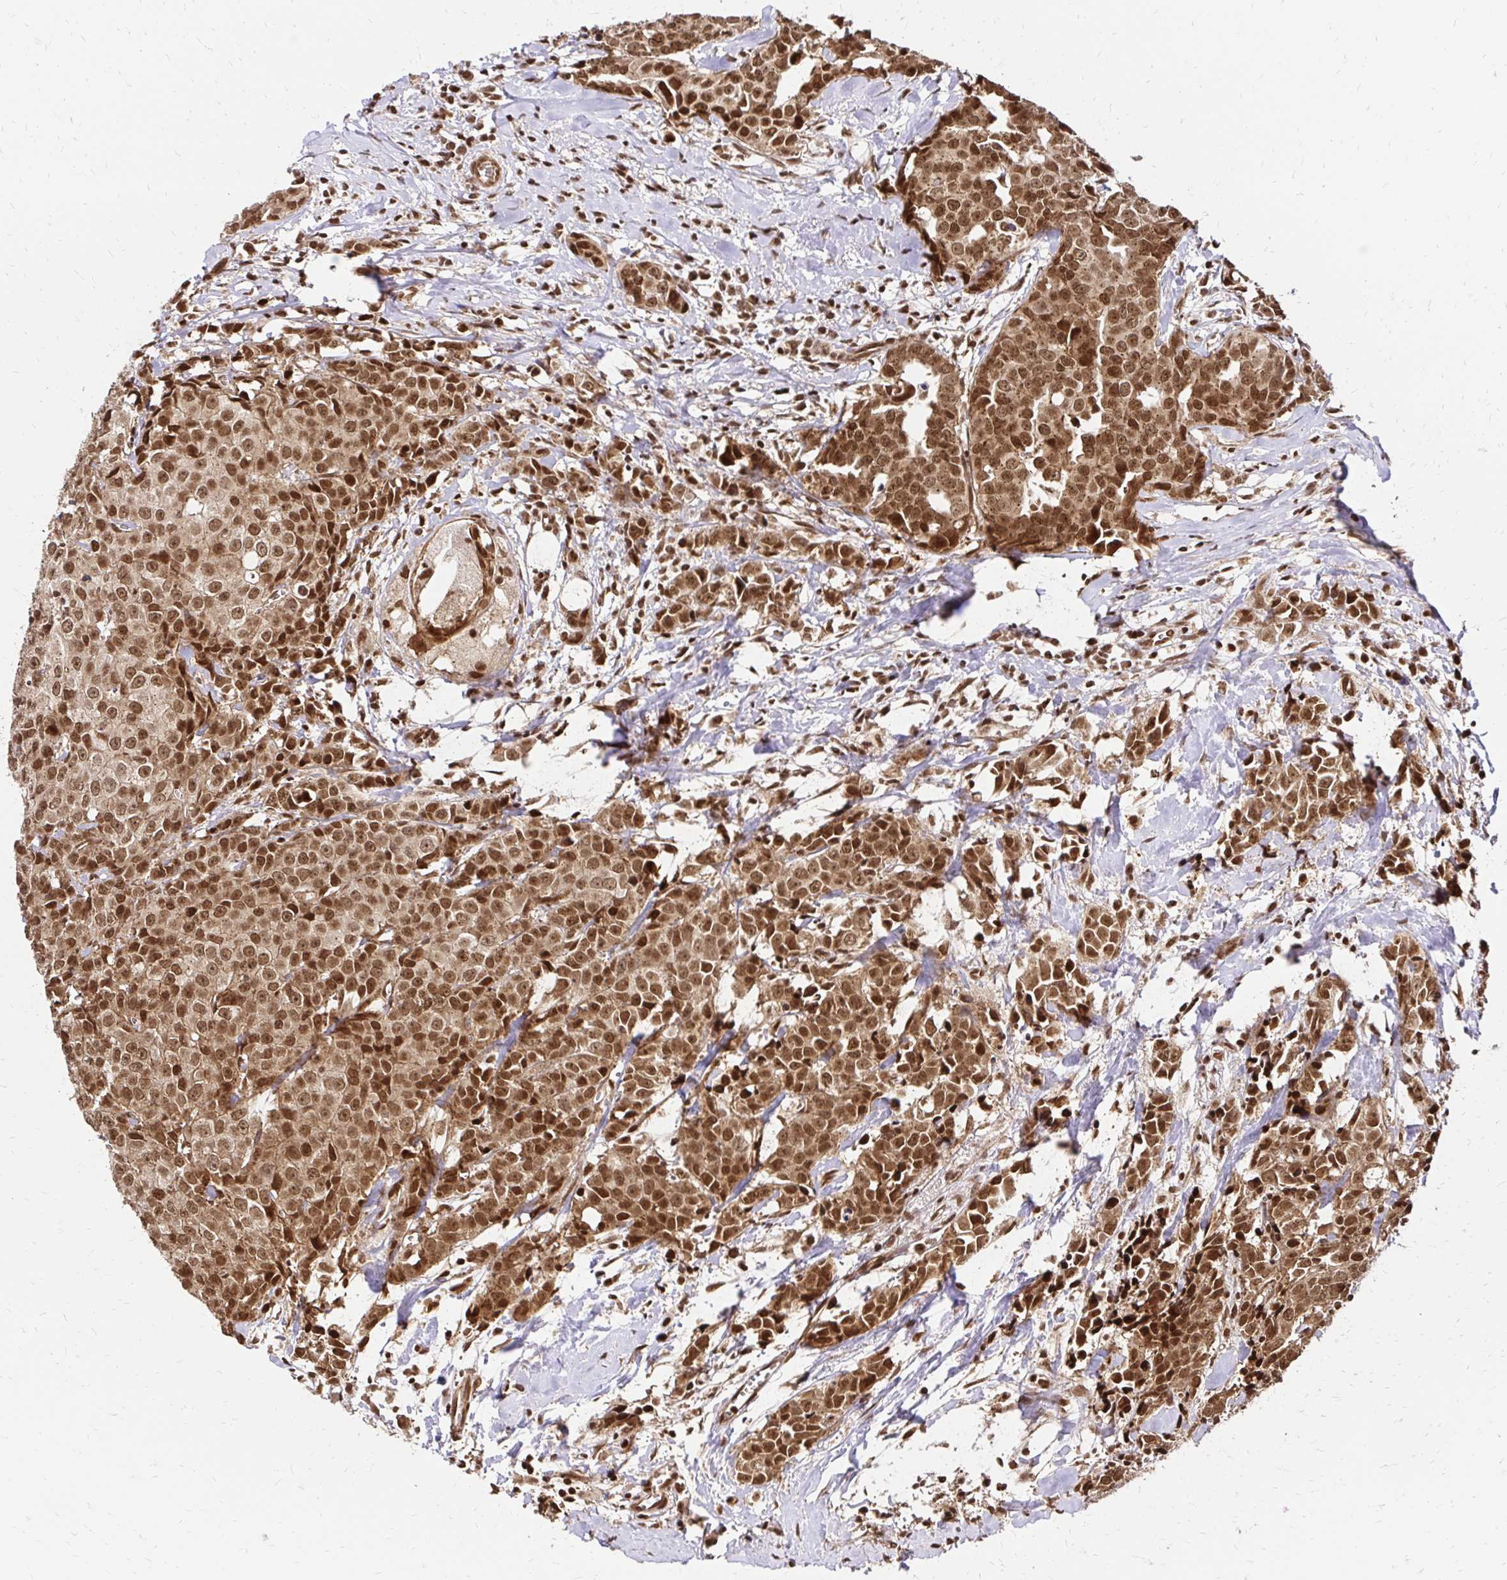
{"staining": {"intensity": "moderate", "quantity": ">75%", "location": "cytoplasmic/membranous,nuclear"}, "tissue": "breast cancer", "cell_type": "Tumor cells", "image_type": "cancer", "snomed": [{"axis": "morphology", "description": "Duct carcinoma"}, {"axis": "topography", "description": "Breast"}], "caption": "Immunohistochemistry (IHC) histopathology image of neoplastic tissue: human breast cancer stained using immunohistochemistry displays medium levels of moderate protein expression localized specifically in the cytoplasmic/membranous and nuclear of tumor cells, appearing as a cytoplasmic/membranous and nuclear brown color.", "gene": "GLYR1", "patient": {"sex": "female", "age": 80}}